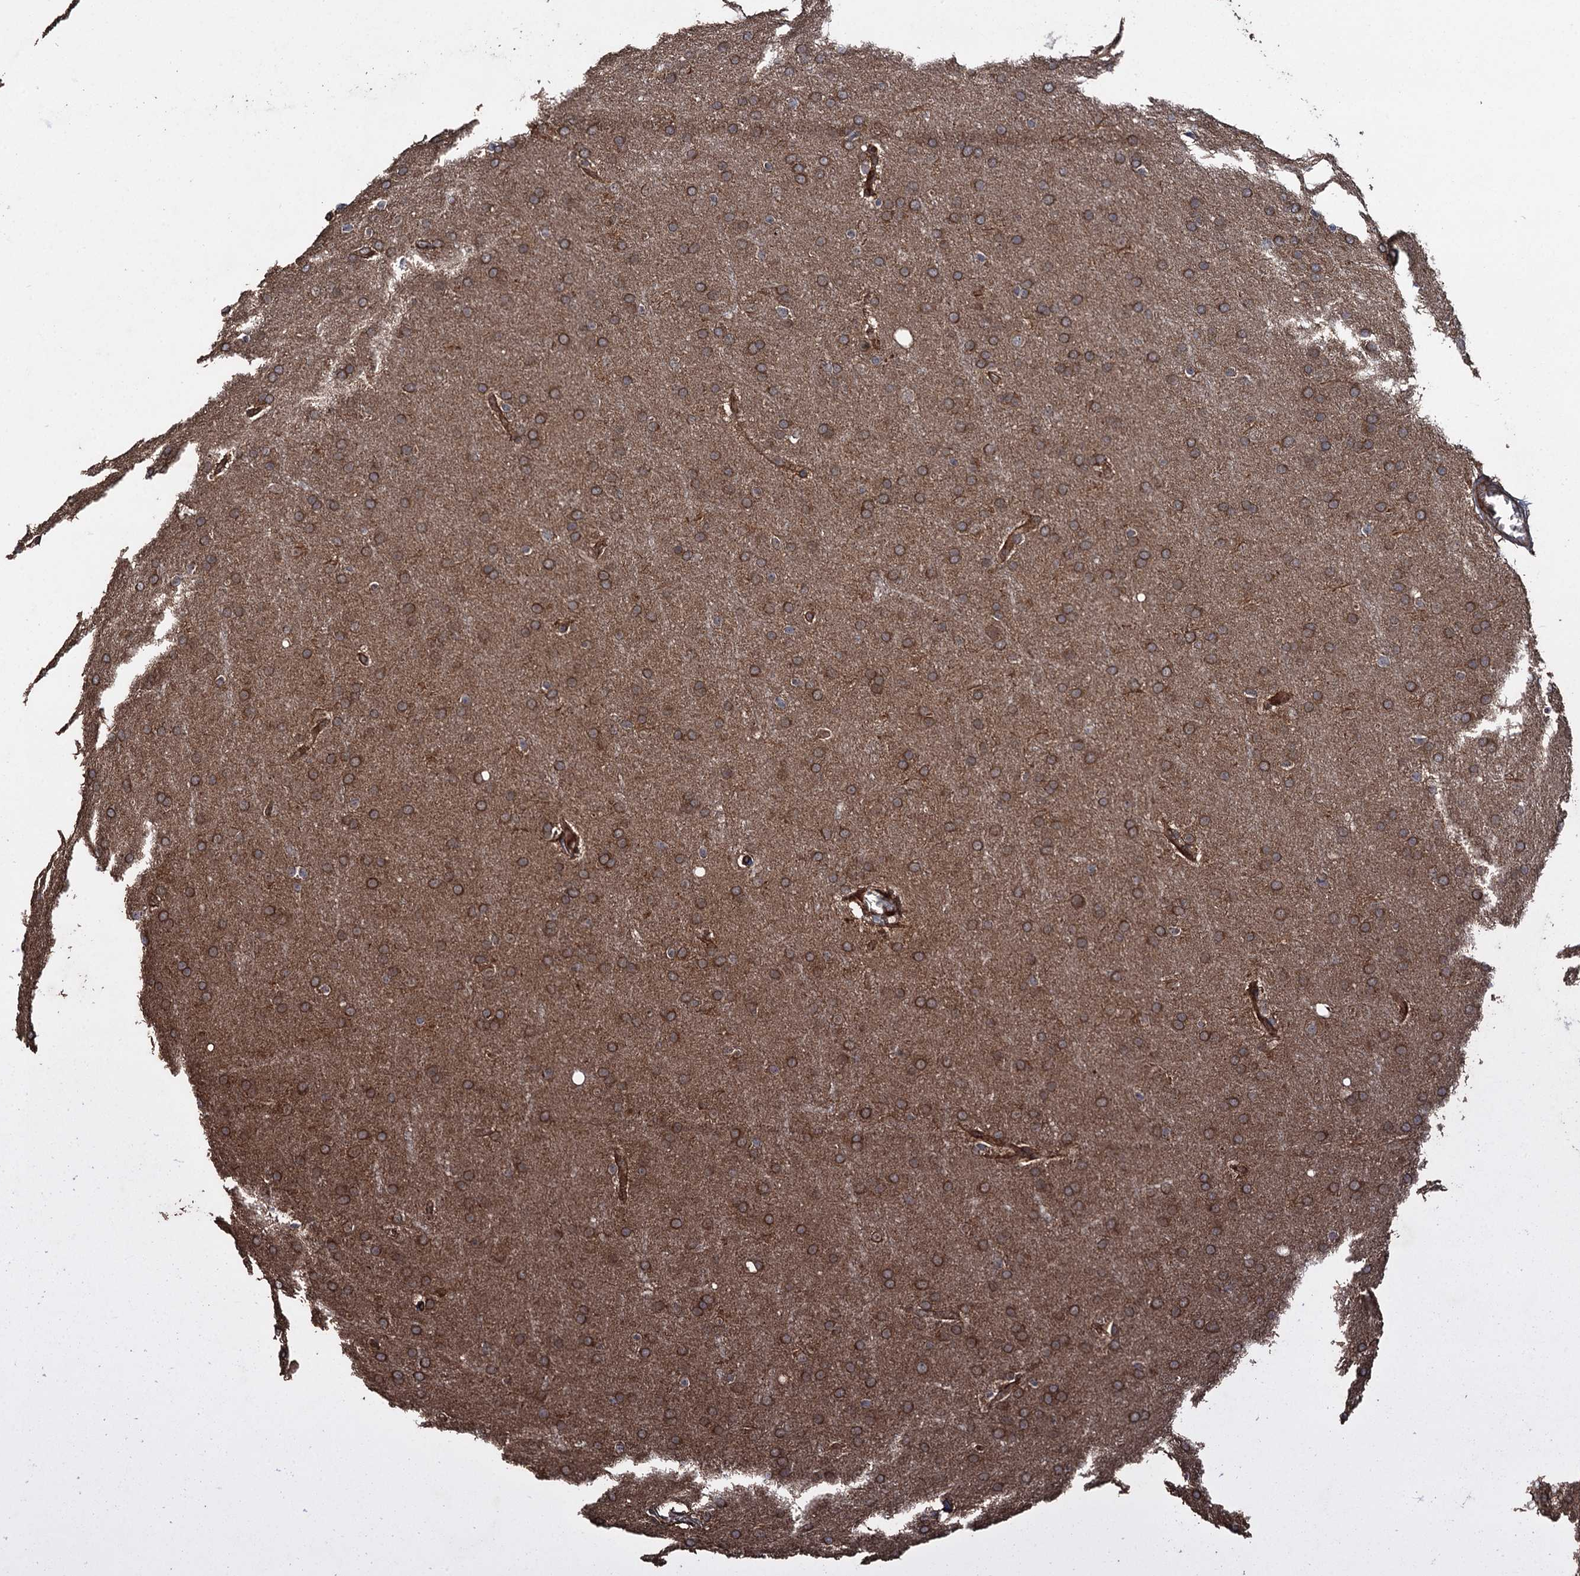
{"staining": {"intensity": "moderate", "quantity": ">75%", "location": "cytoplasmic/membranous"}, "tissue": "glioma", "cell_type": "Tumor cells", "image_type": "cancer", "snomed": [{"axis": "morphology", "description": "Glioma, malignant, Low grade"}, {"axis": "topography", "description": "Brain"}], "caption": "Protein analysis of malignant low-grade glioma tissue demonstrates moderate cytoplasmic/membranous positivity in about >75% of tumor cells. (IHC, brightfield microscopy, high magnification).", "gene": "RHOBTB1", "patient": {"sex": "female", "age": 32}}